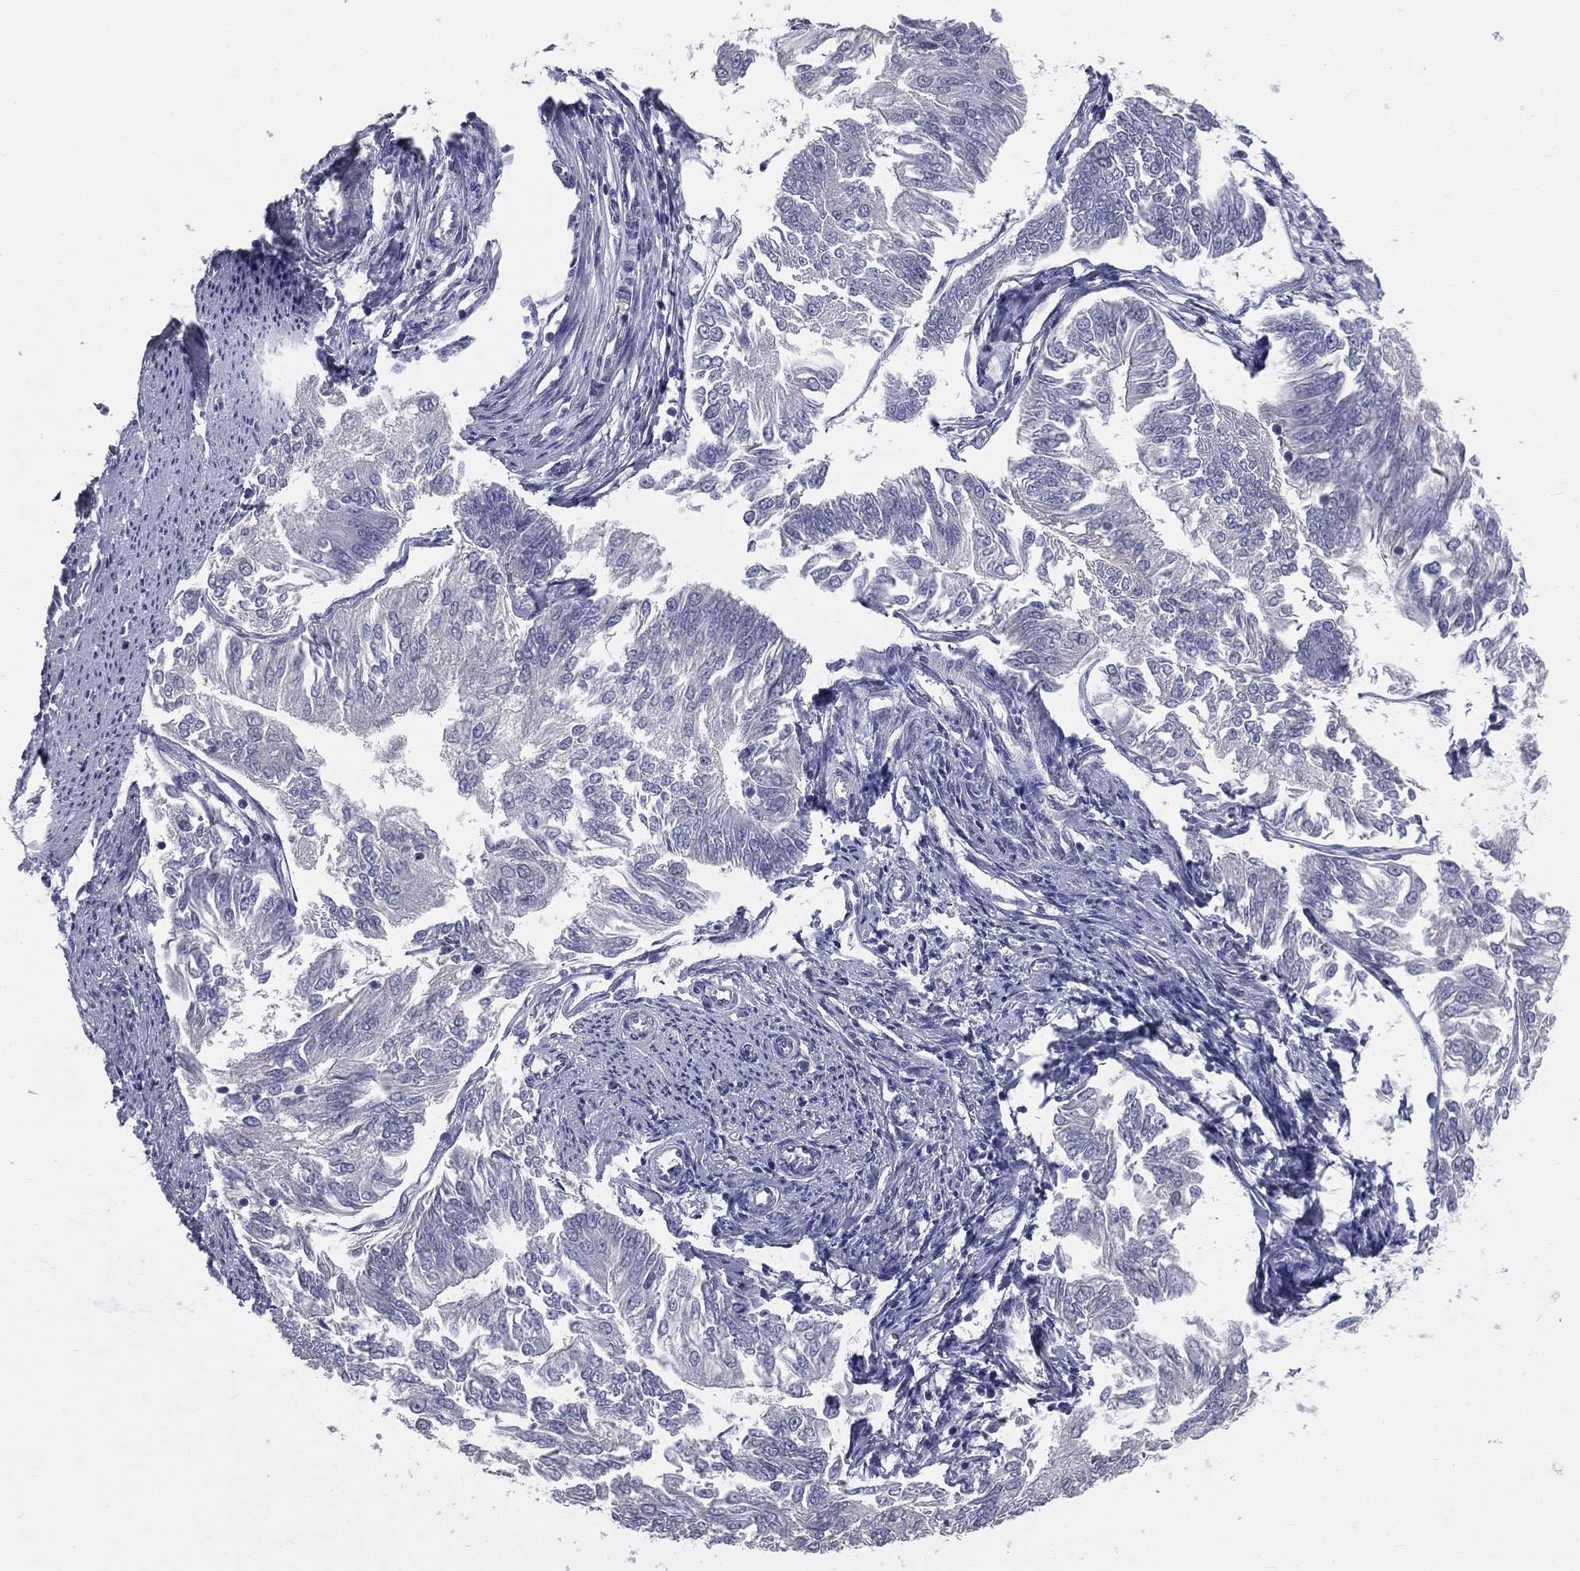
{"staining": {"intensity": "negative", "quantity": "none", "location": "none"}, "tissue": "endometrial cancer", "cell_type": "Tumor cells", "image_type": "cancer", "snomed": [{"axis": "morphology", "description": "Adenocarcinoma, NOS"}, {"axis": "topography", "description": "Endometrium"}], "caption": "High magnification brightfield microscopy of adenocarcinoma (endometrial) stained with DAB (3,3'-diaminobenzidine) (brown) and counterstained with hematoxylin (blue): tumor cells show no significant positivity. (DAB (3,3'-diaminobenzidine) immunohistochemistry (IHC) visualized using brightfield microscopy, high magnification).", "gene": "STK31", "patient": {"sex": "female", "age": 58}}